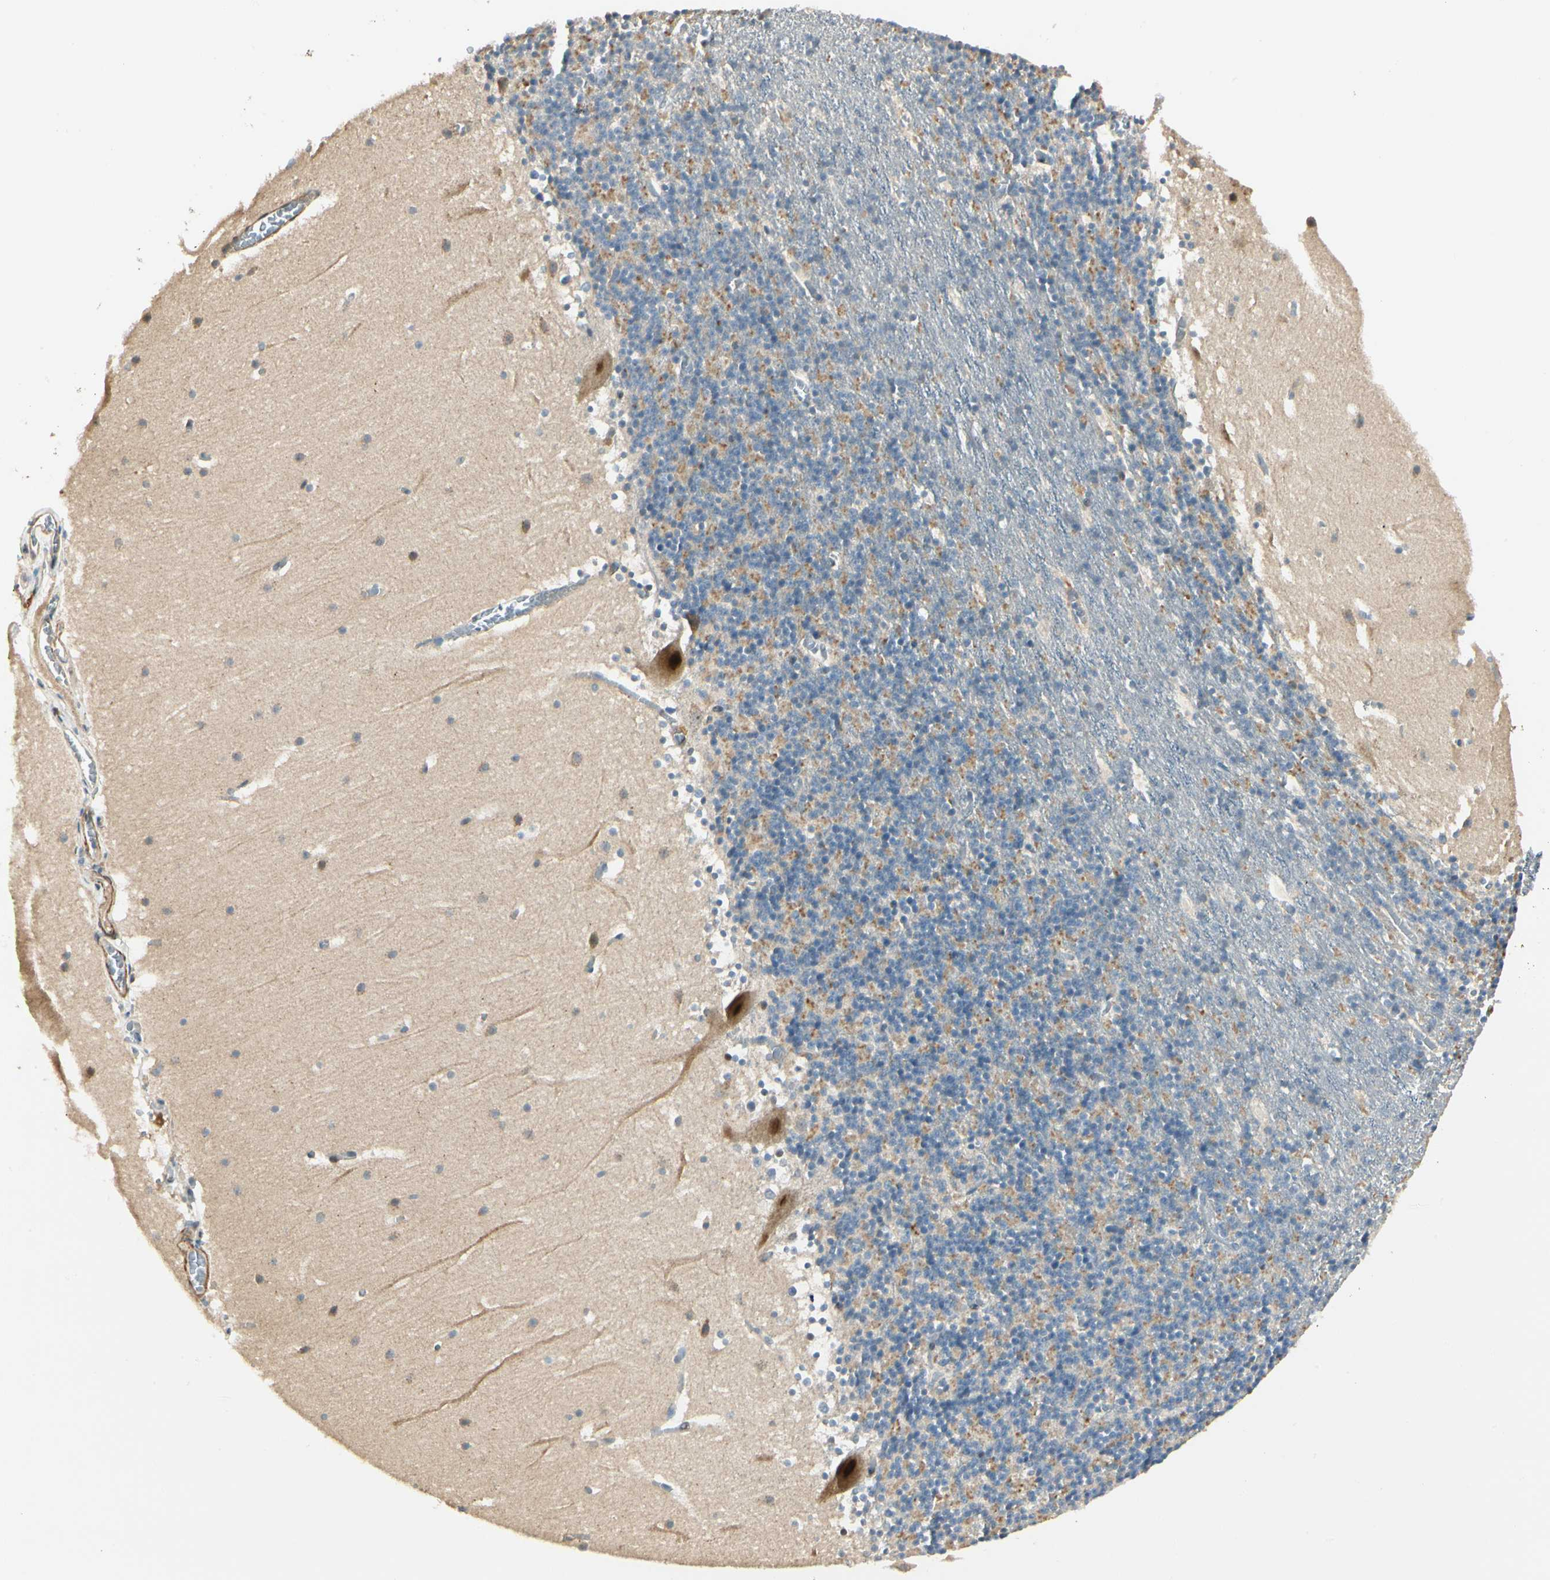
{"staining": {"intensity": "negative", "quantity": "none", "location": "none"}, "tissue": "cerebellum", "cell_type": "Cells in granular layer", "image_type": "normal", "snomed": [{"axis": "morphology", "description": "Normal tissue, NOS"}, {"axis": "topography", "description": "Cerebellum"}], "caption": "Cerebellum stained for a protein using immunohistochemistry demonstrates no expression cells in granular layer.", "gene": "P4HA3", "patient": {"sex": "male", "age": 45}}